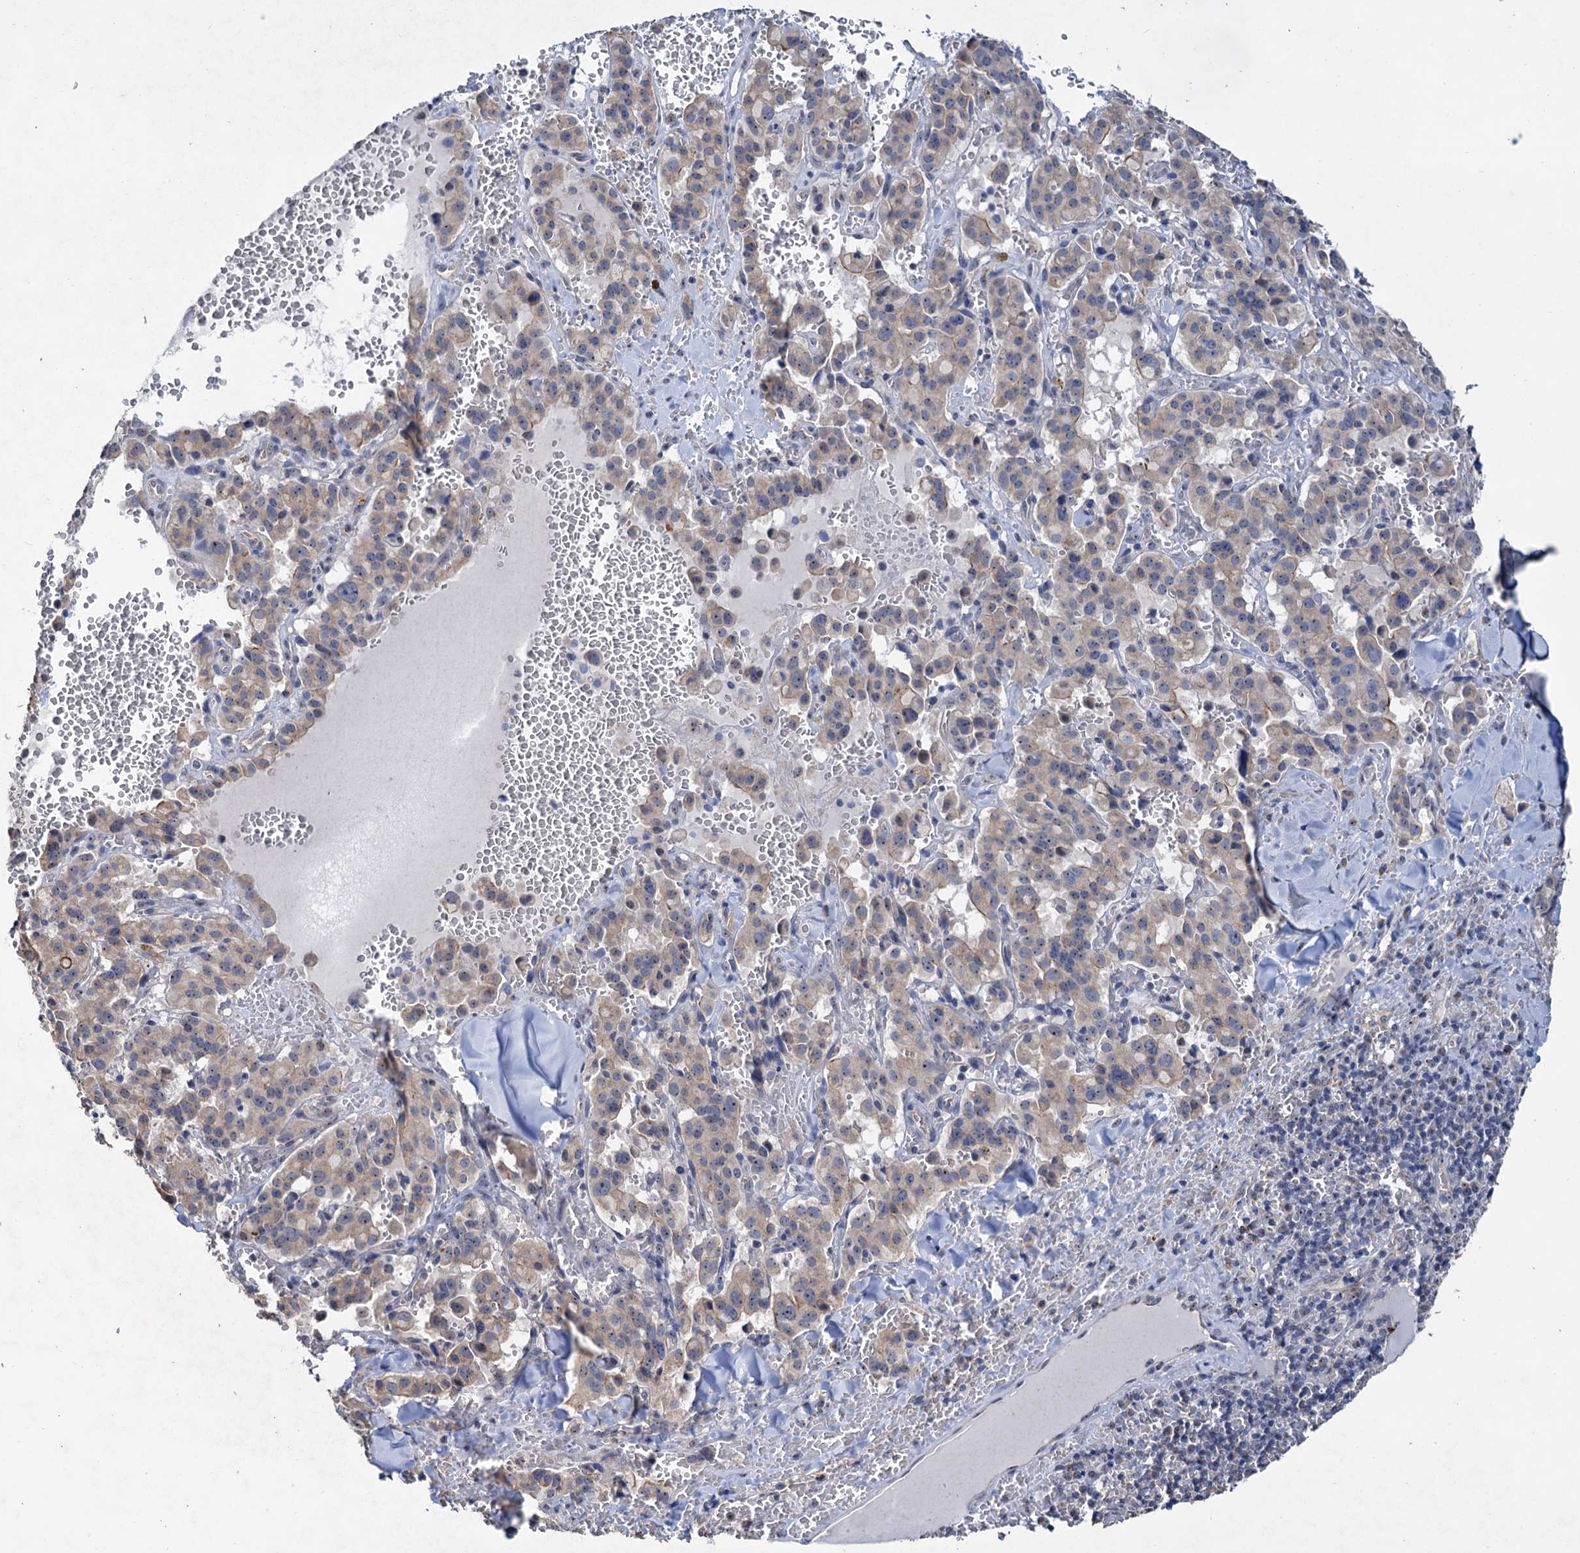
{"staining": {"intensity": "weak", "quantity": "25%-75%", "location": "cytoplasmic/membranous"}, "tissue": "pancreatic cancer", "cell_type": "Tumor cells", "image_type": "cancer", "snomed": [{"axis": "morphology", "description": "Adenocarcinoma, NOS"}, {"axis": "topography", "description": "Pancreas"}], "caption": "A brown stain highlights weak cytoplasmic/membranous positivity of a protein in pancreatic cancer (adenocarcinoma) tumor cells.", "gene": "C2CD3", "patient": {"sex": "male", "age": 65}}